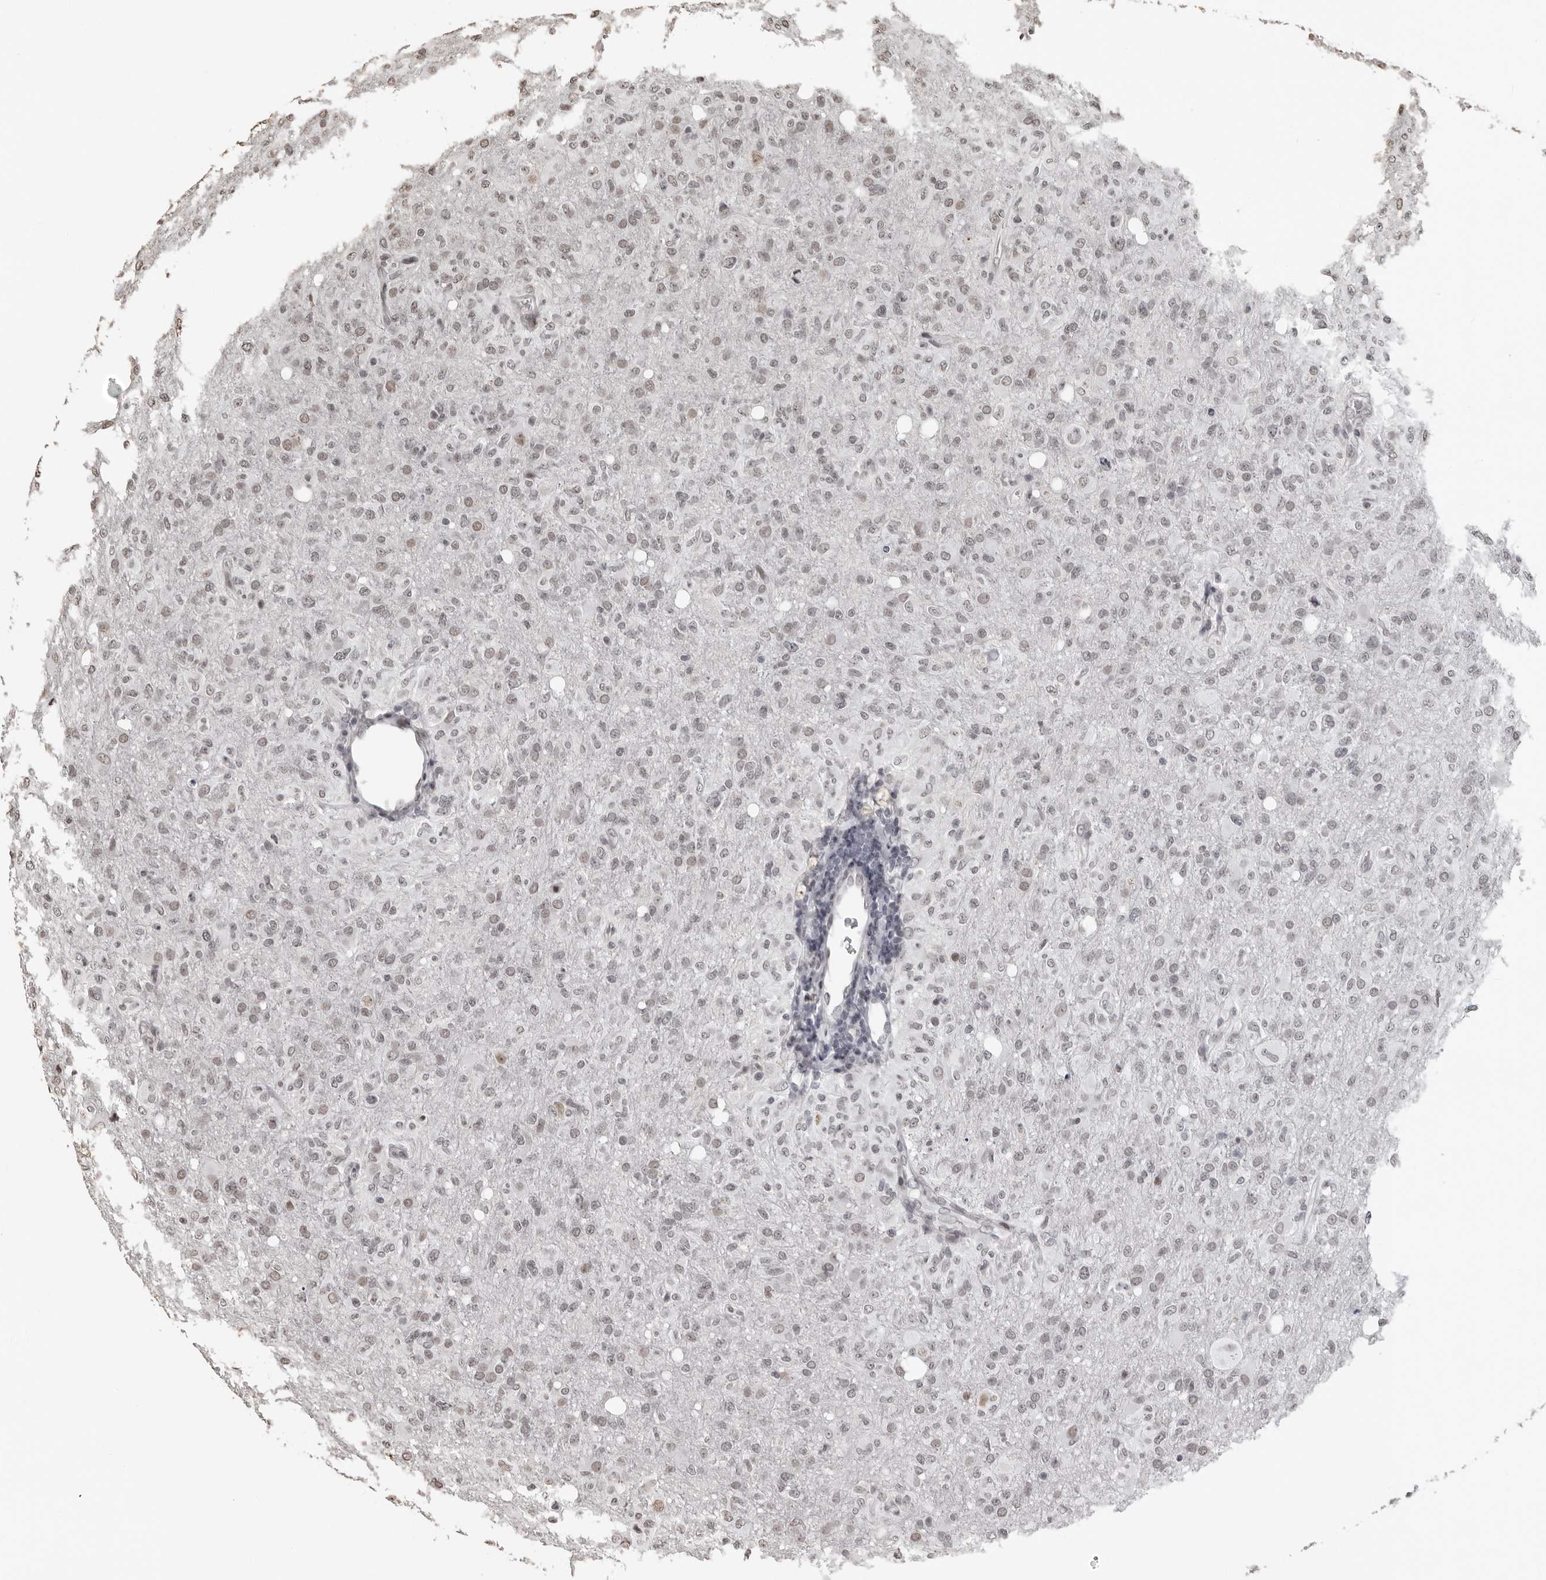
{"staining": {"intensity": "weak", "quantity": "25%-75%", "location": "nuclear"}, "tissue": "glioma", "cell_type": "Tumor cells", "image_type": "cancer", "snomed": [{"axis": "morphology", "description": "Glioma, malignant, High grade"}, {"axis": "topography", "description": "Brain"}], "caption": "Weak nuclear protein positivity is present in approximately 25%-75% of tumor cells in malignant glioma (high-grade).", "gene": "ORC1", "patient": {"sex": "female", "age": 57}}